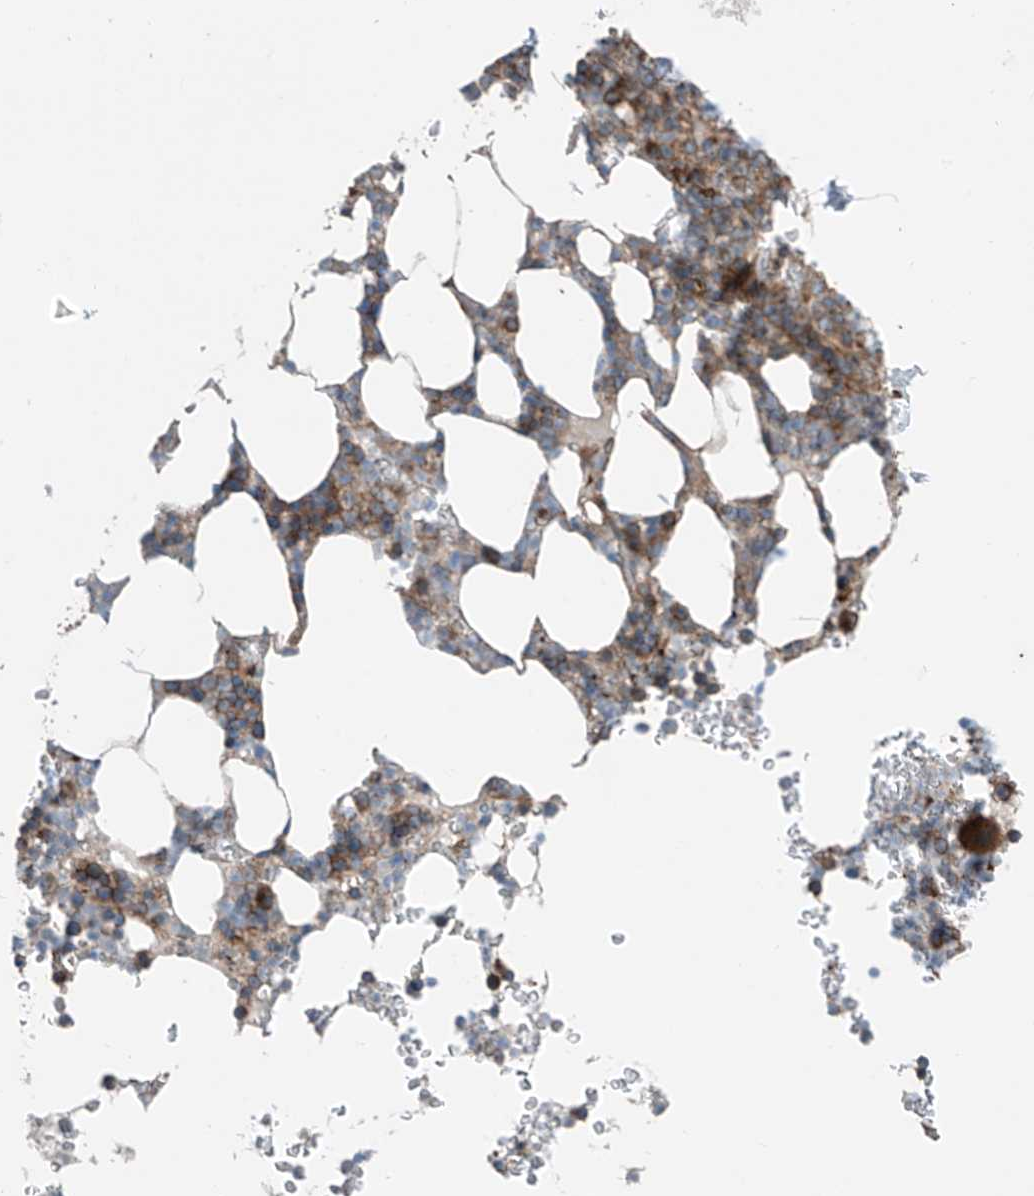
{"staining": {"intensity": "moderate", "quantity": "25%-75%", "location": "cytoplasmic/membranous"}, "tissue": "bone marrow", "cell_type": "Hematopoietic cells", "image_type": "normal", "snomed": [{"axis": "morphology", "description": "Normal tissue, NOS"}, {"axis": "topography", "description": "Bone marrow"}], "caption": "A brown stain highlights moderate cytoplasmic/membranous staining of a protein in hematopoietic cells of benign bone marrow. (DAB IHC with brightfield microscopy, high magnification).", "gene": "SLC1A5", "patient": {"sex": "male", "age": 58}}